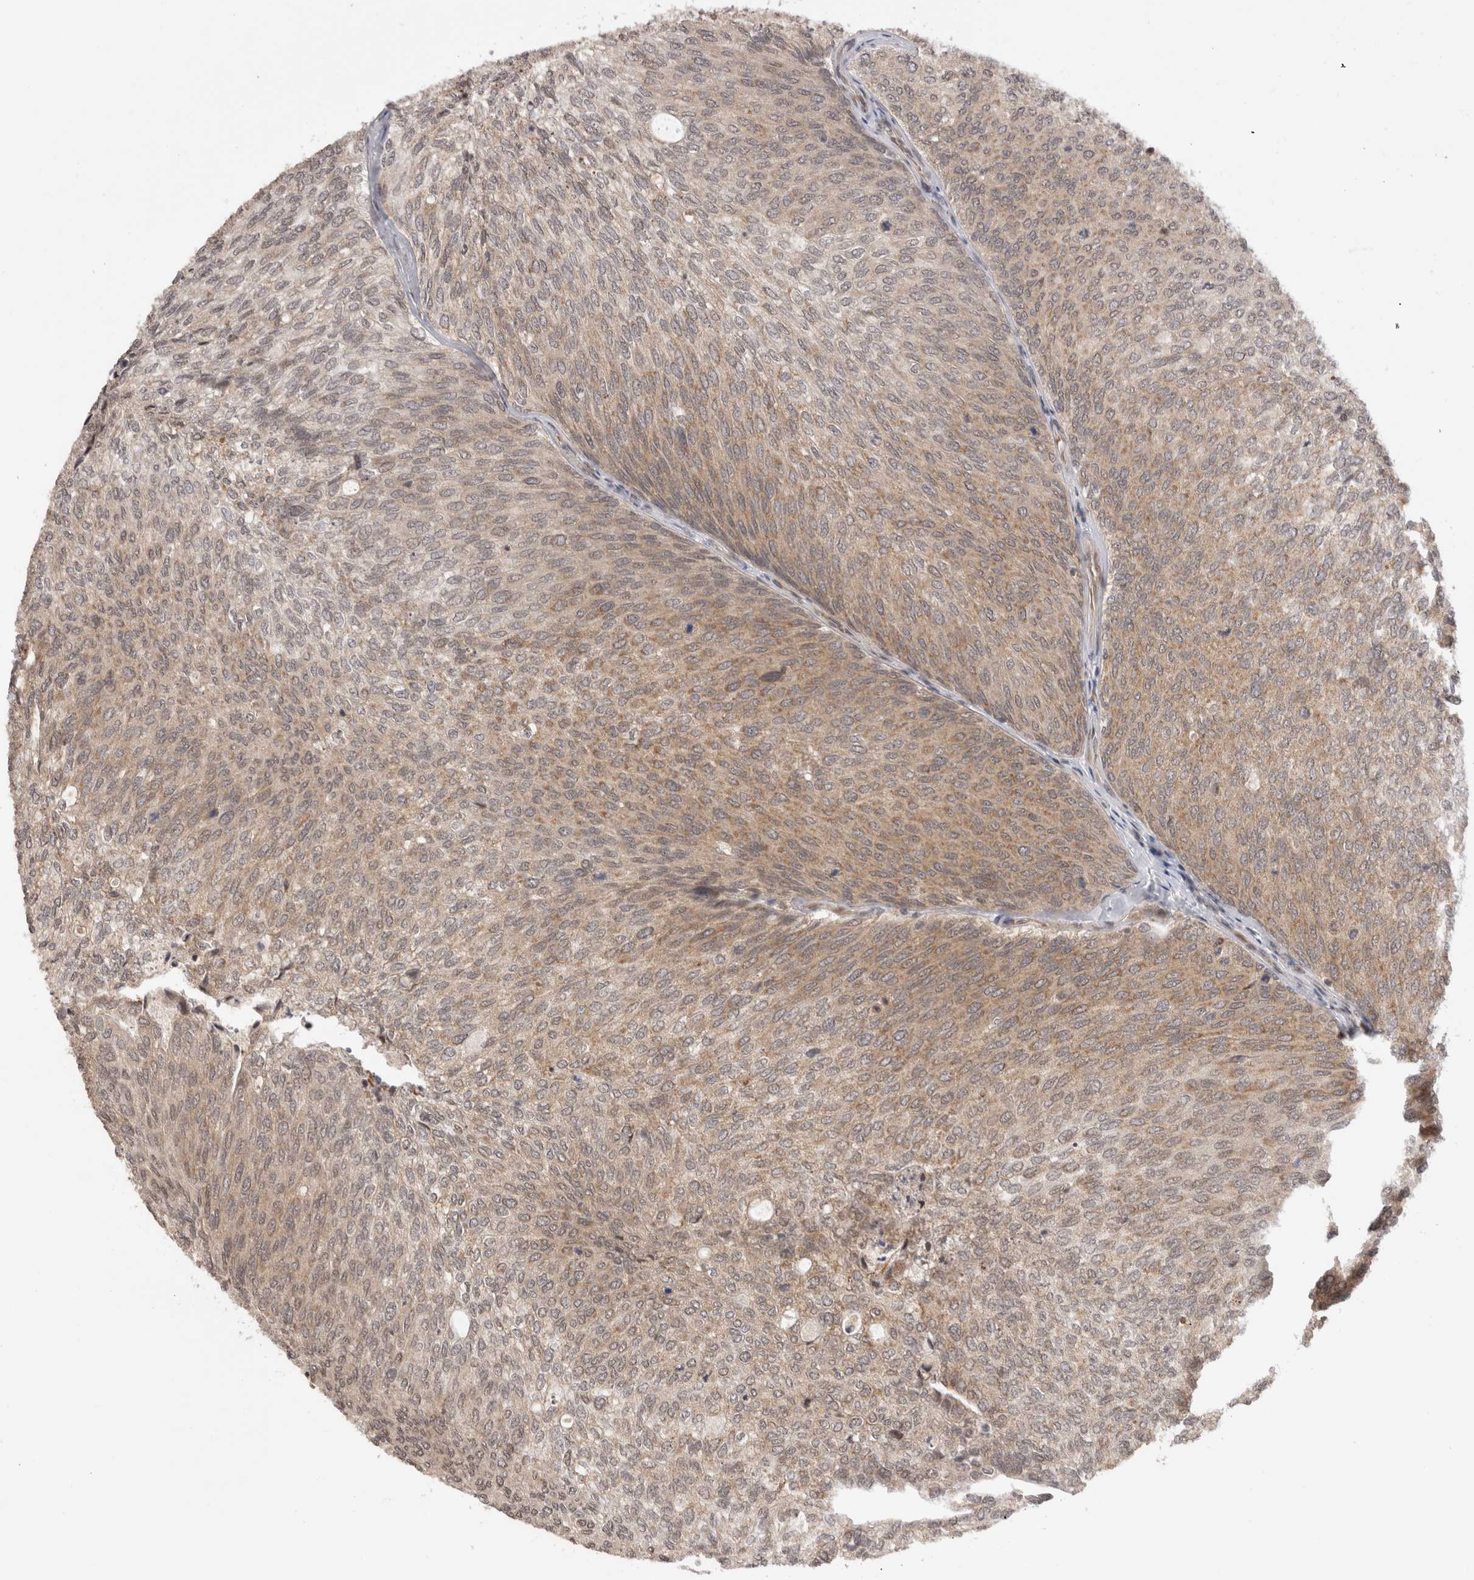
{"staining": {"intensity": "weak", "quantity": ">75%", "location": "cytoplasmic/membranous,nuclear"}, "tissue": "urothelial cancer", "cell_type": "Tumor cells", "image_type": "cancer", "snomed": [{"axis": "morphology", "description": "Urothelial carcinoma, Low grade"}, {"axis": "topography", "description": "Urinary bladder"}], "caption": "Urothelial carcinoma (low-grade) was stained to show a protein in brown. There is low levels of weak cytoplasmic/membranous and nuclear expression in approximately >75% of tumor cells. (IHC, brightfield microscopy, high magnification).", "gene": "TMEM65", "patient": {"sex": "female", "age": 79}}